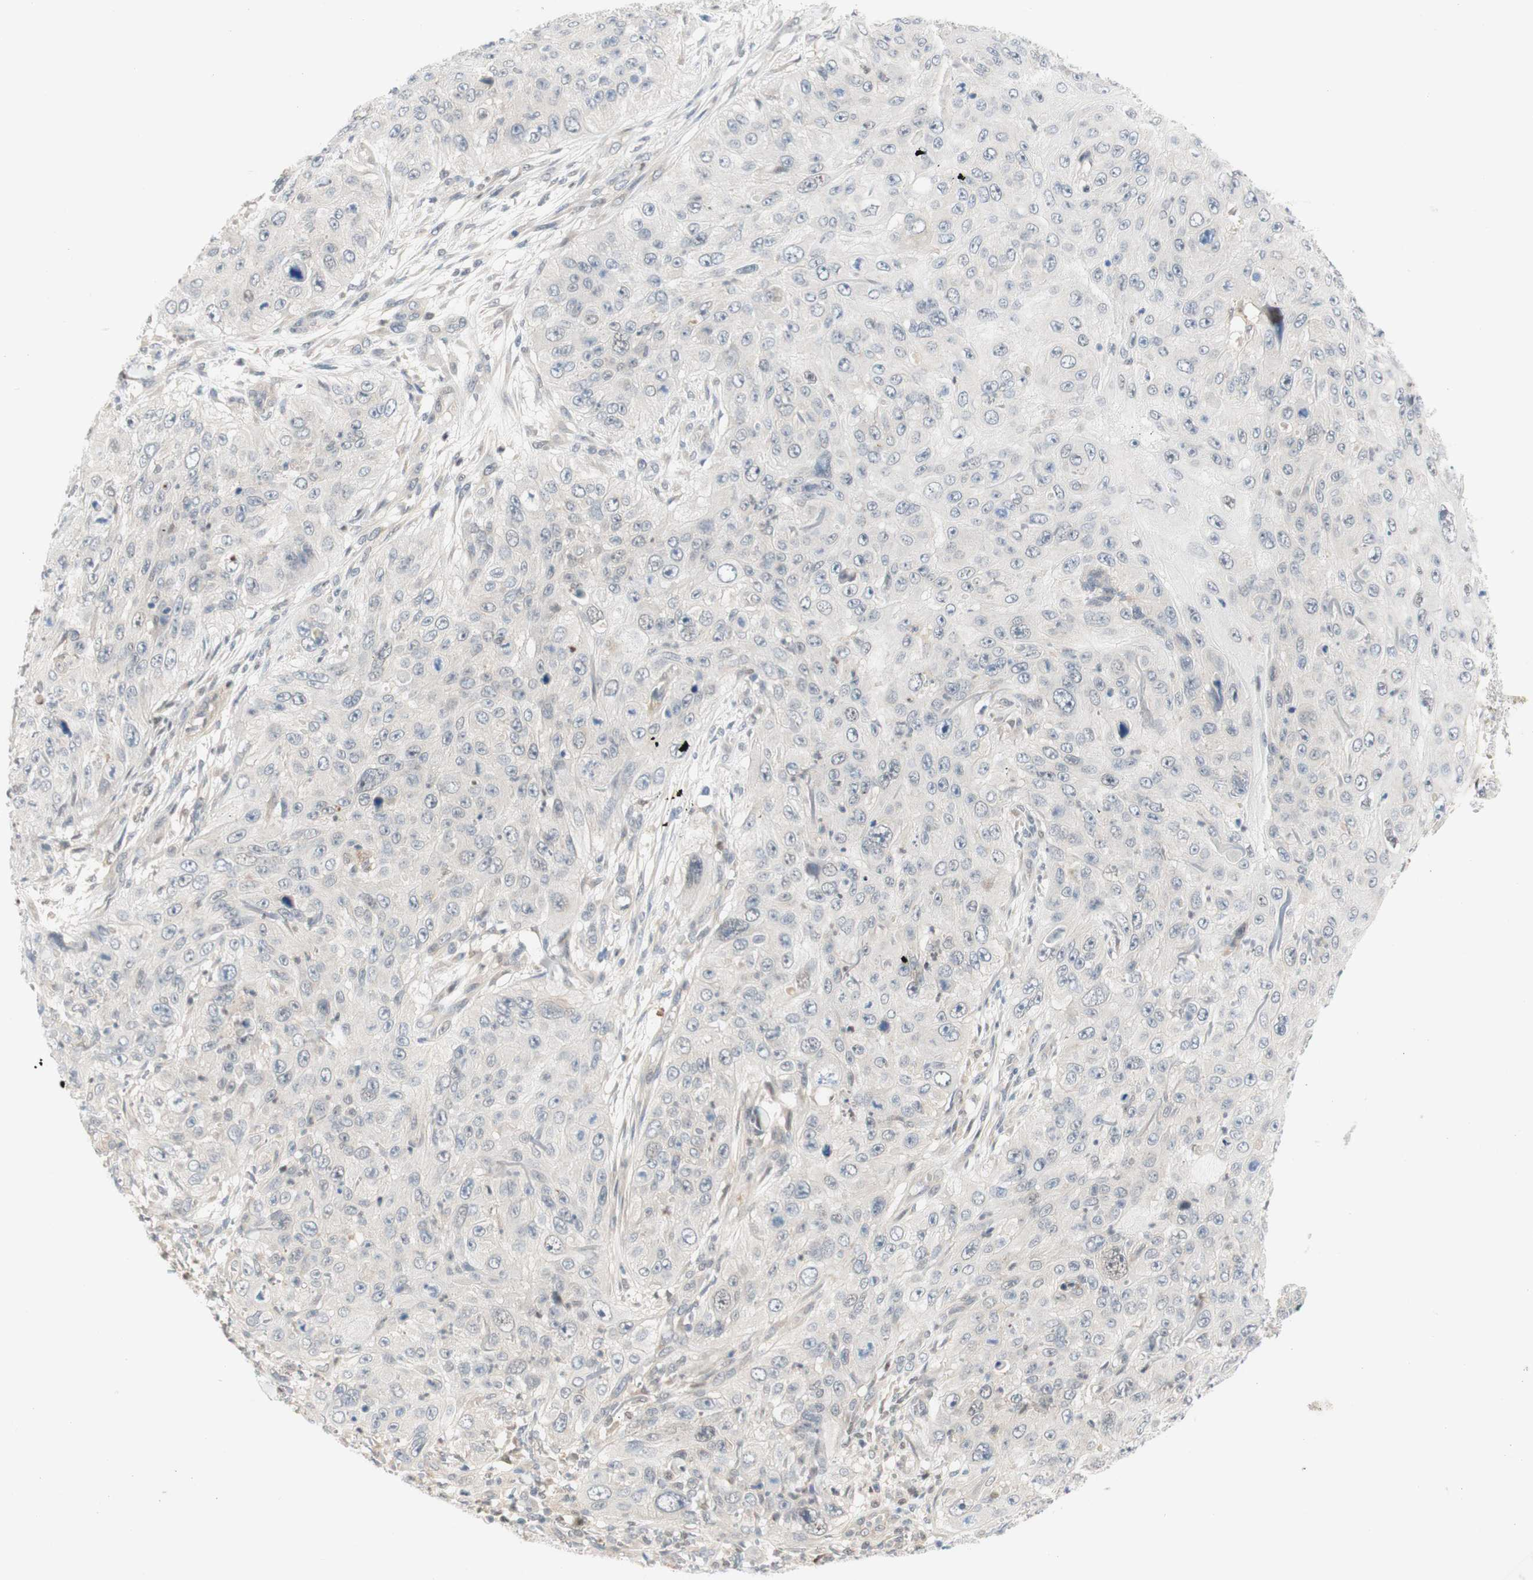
{"staining": {"intensity": "negative", "quantity": "none", "location": "none"}, "tissue": "skin cancer", "cell_type": "Tumor cells", "image_type": "cancer", "snomed": [{"axis": "morphology", "description": "Squamous cell carcinoma, NOS"}, {"axis": "topography", "description": "Skin"}], "caption": "Human skin cancer stained for a protein using immunohistochemistry shows no positivity in tumor cells.", "gene": "RFNG", "patient": {"sex": "female", "age": 80}}